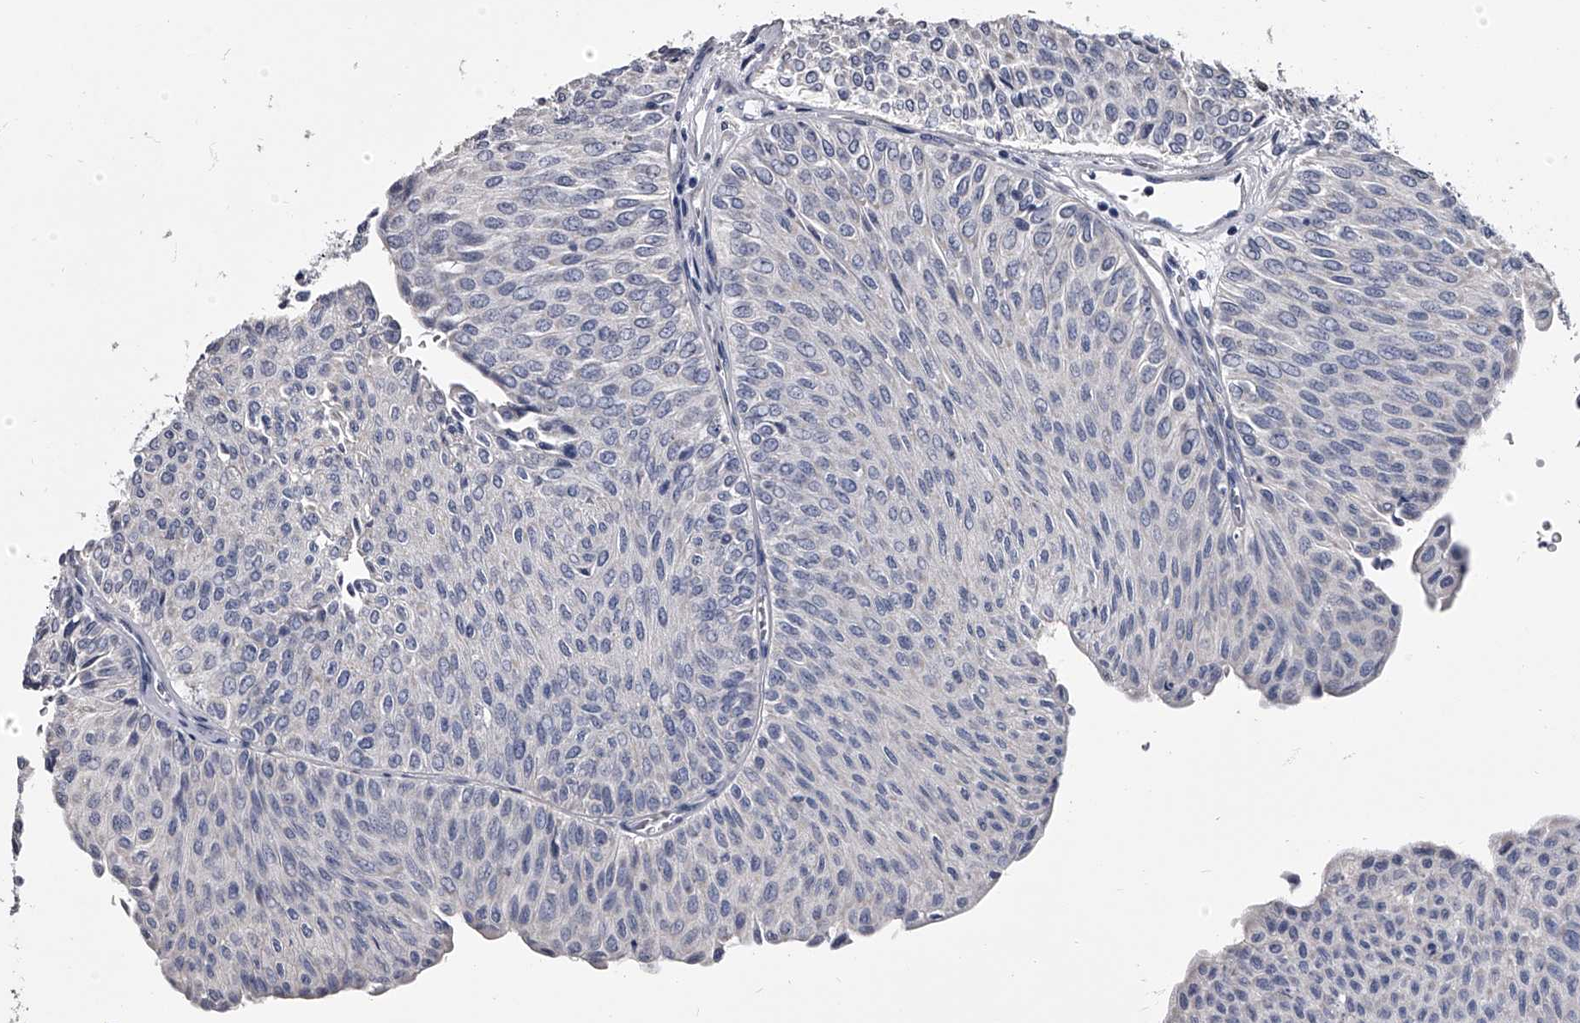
{"staining": {"intensity": "negative", "quantity": "none", "location": "none"}, "tissue": "urothelial cancer", "cell_type": "Tumor cells", "image_type": "cancer", "snomed": [{"axis": "morphology", "description": "Urothelial carcinoma, Low grade"}, {"axis": "topography", "description": "Urinary bladder"}], "caption": "A micrograph of urothelial cancer stained for a protein demonstrates no brown staining in tumor cells.", "gene": "GAPVD1", "patient": {"sex": "male", "age": 78}}